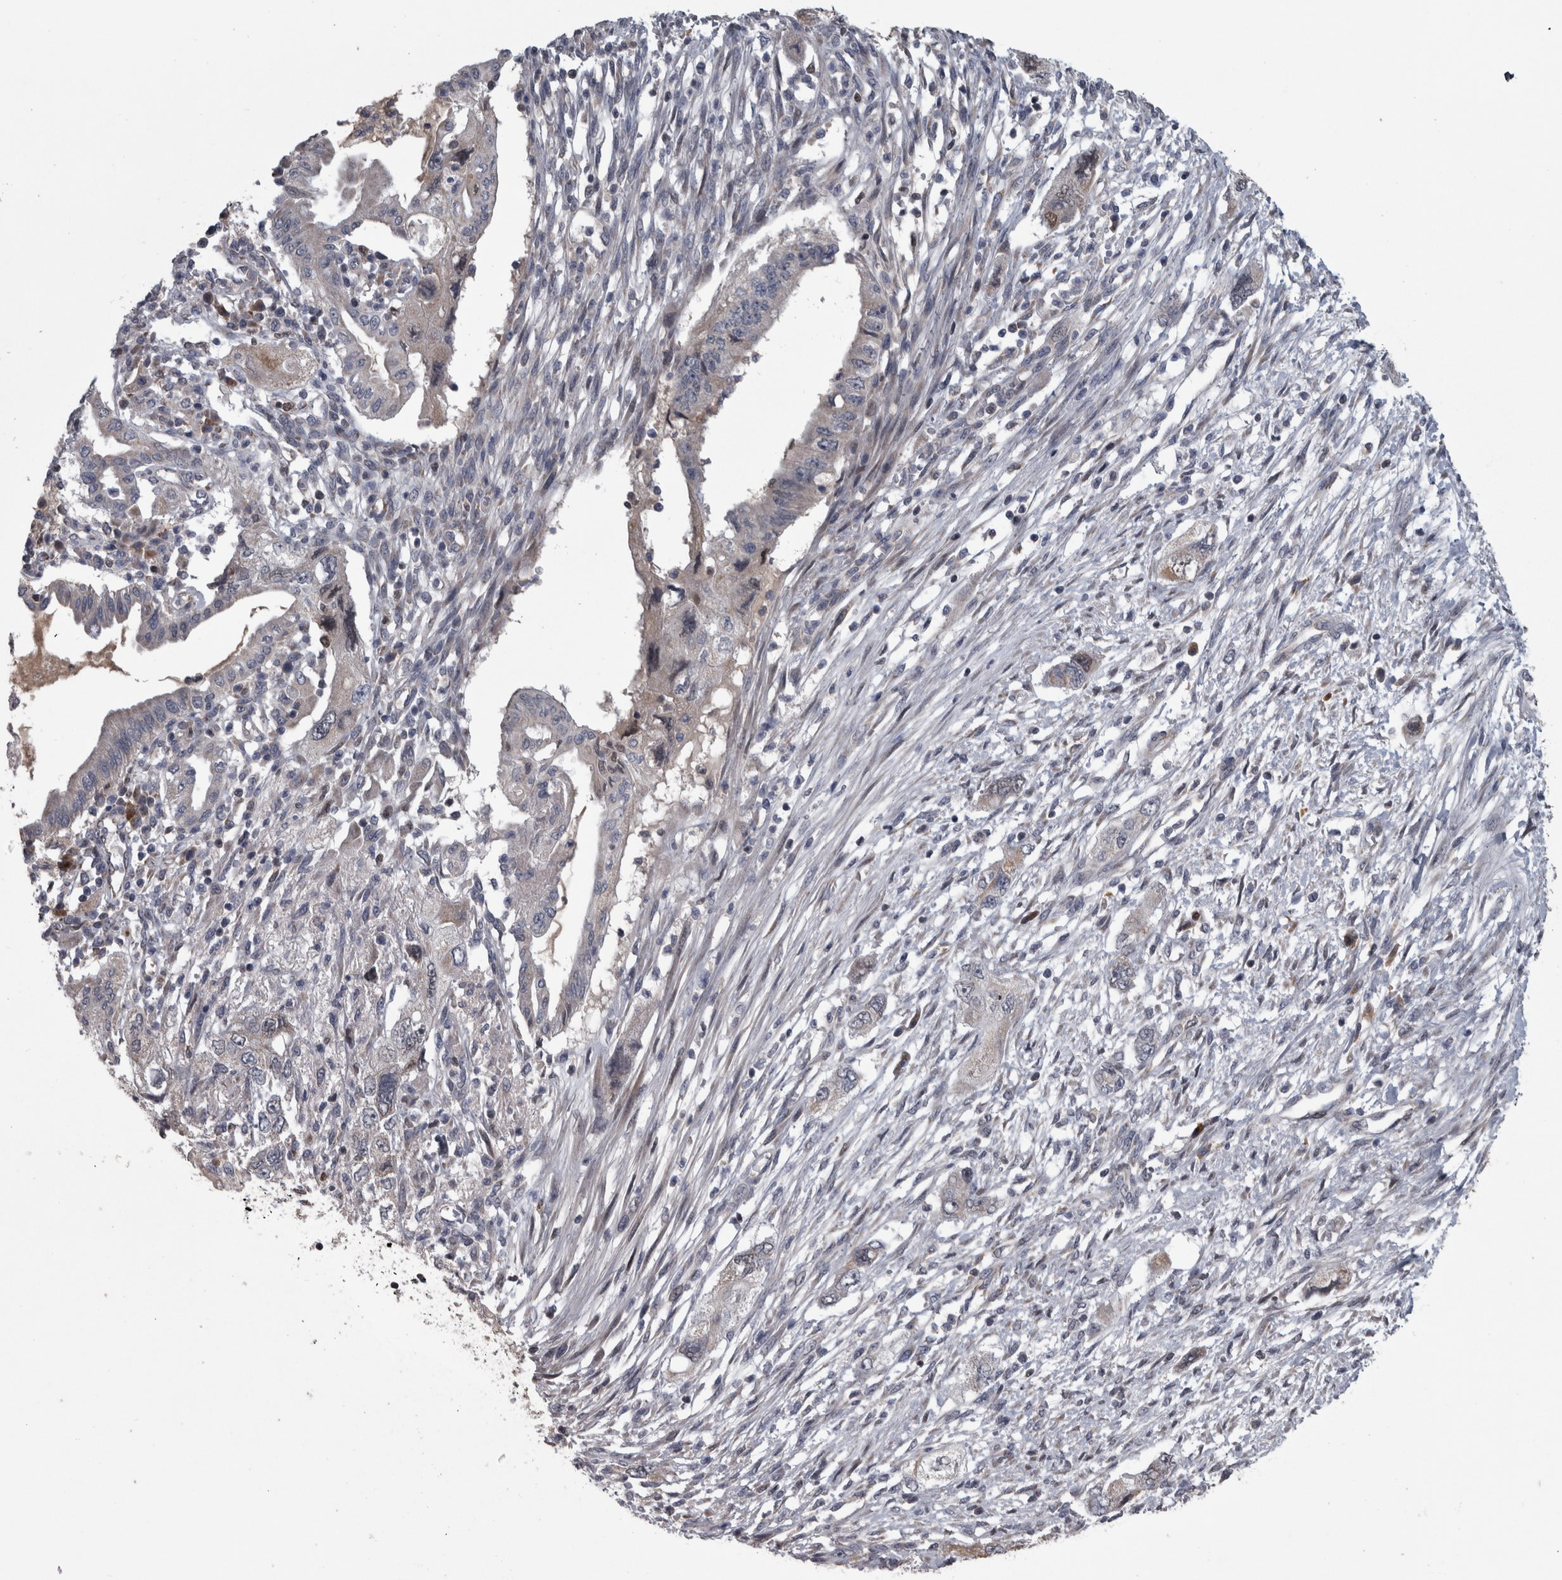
{"staining": {"intensity": "negative", "quantity": "none", "location": "none"}, "tissue": "pancreatic cancer", "cell_type": "Tumor cells", "image_type": "cancer", "snomed": [{"axis": "morphology", "description": "Adenocarcinoma, NOS"}, {"axis": "topography", "description": "Pancreas"}], "caption": "The immunohistochemistry image has no significant positivity in tumor cells of pancreatic cancer tissue.", "gene": "DBT", "patient": {"sex": "female", "age": 73}}